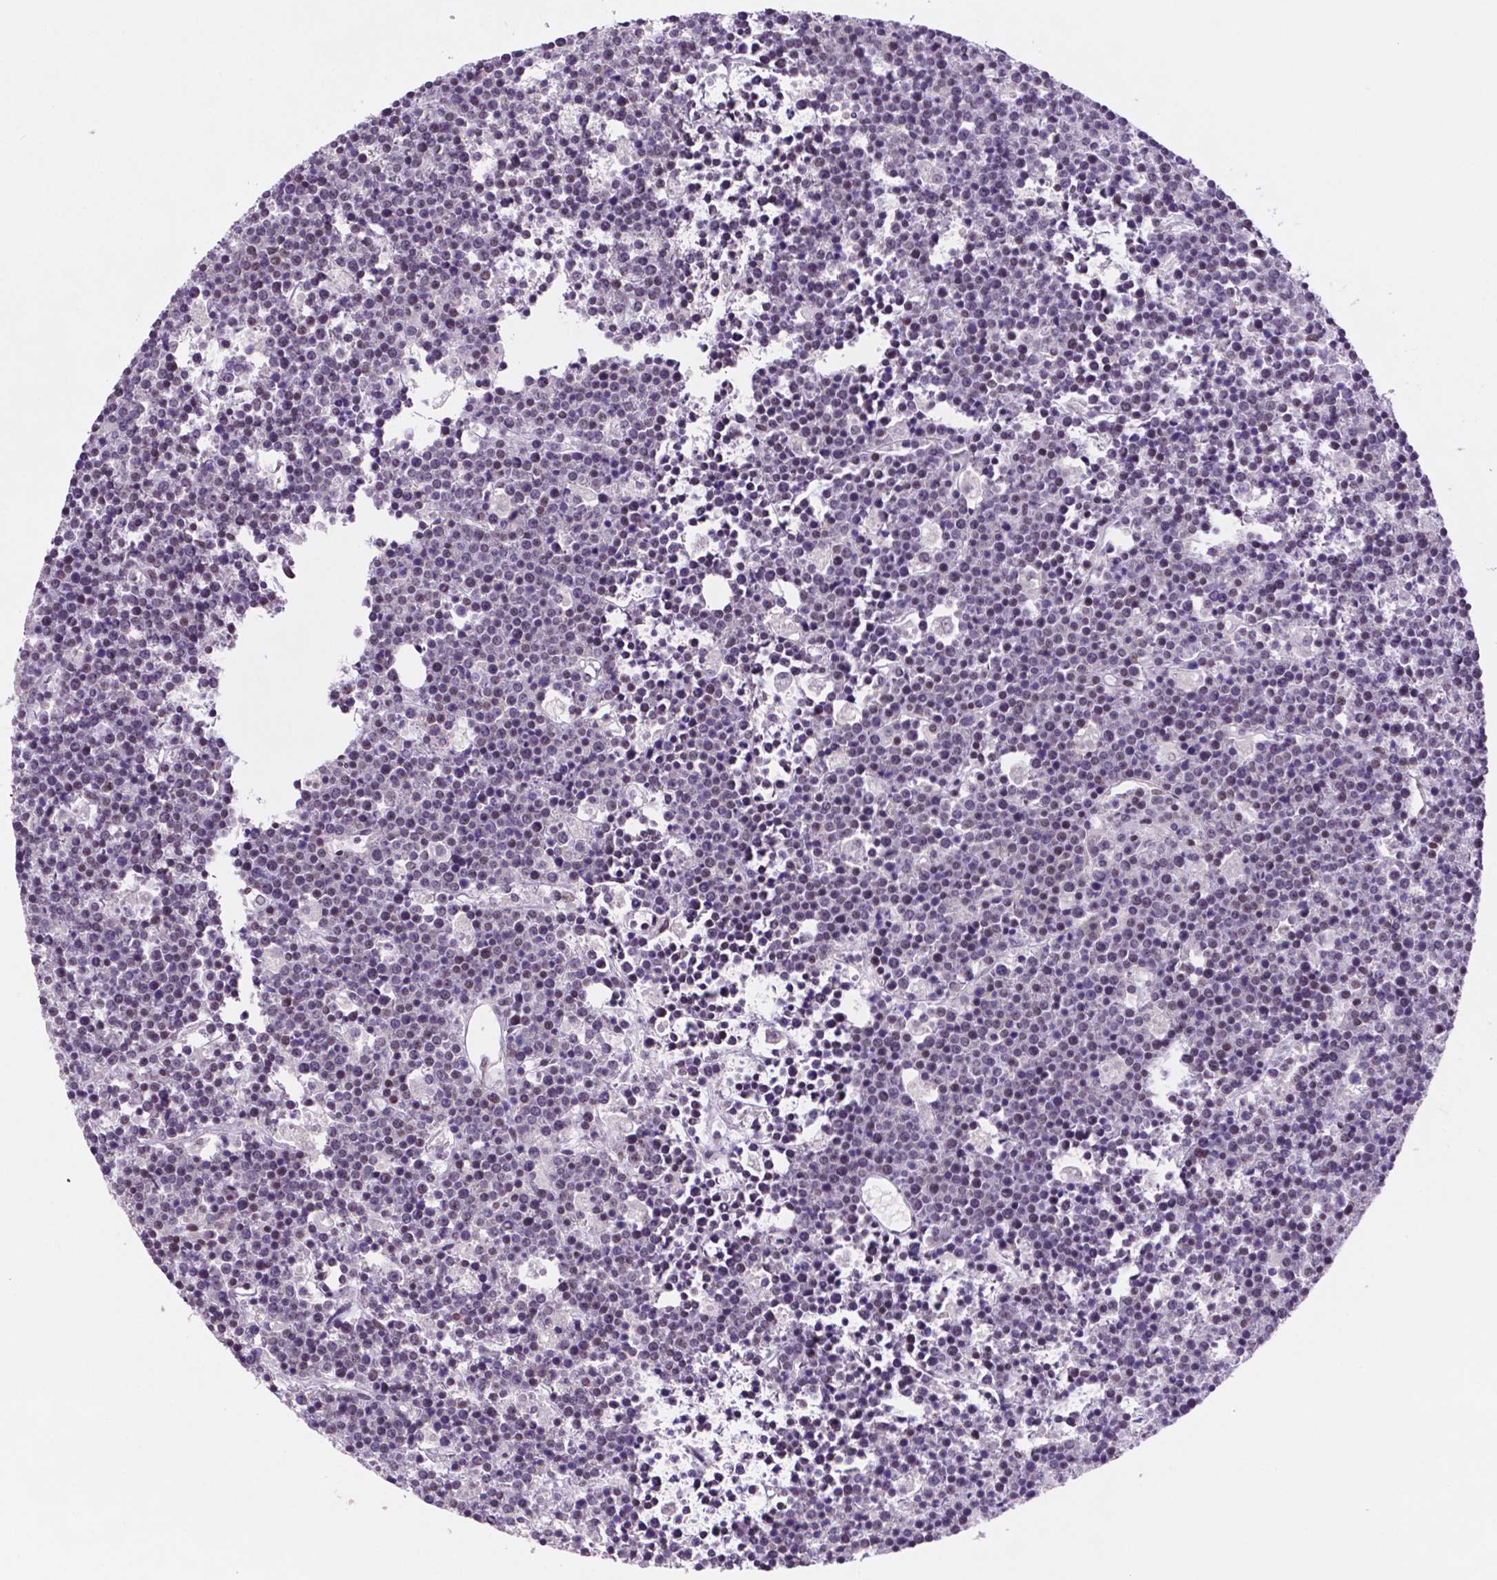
{"staining": {"intensity": "negative", "quantity": "none", "location": "none"}, "tissue": "lymphoma", "cell_type": "Tumor cells", "image_type": "cancer", "snomed": [{"axis": "morphology", "description": "Malignant lymphoma, non-Hodgkin's type, High grade"}, {"axis": "topography", "description": "Ovary"}], "caption": "High power microscopy photomicrograph of an immunohistochemistry photomicrograph of lymphoma, revealing no significant positivity in tumor cells.", "gene": "NCOR1", "patient": {"sex": "female", "age": 56}}